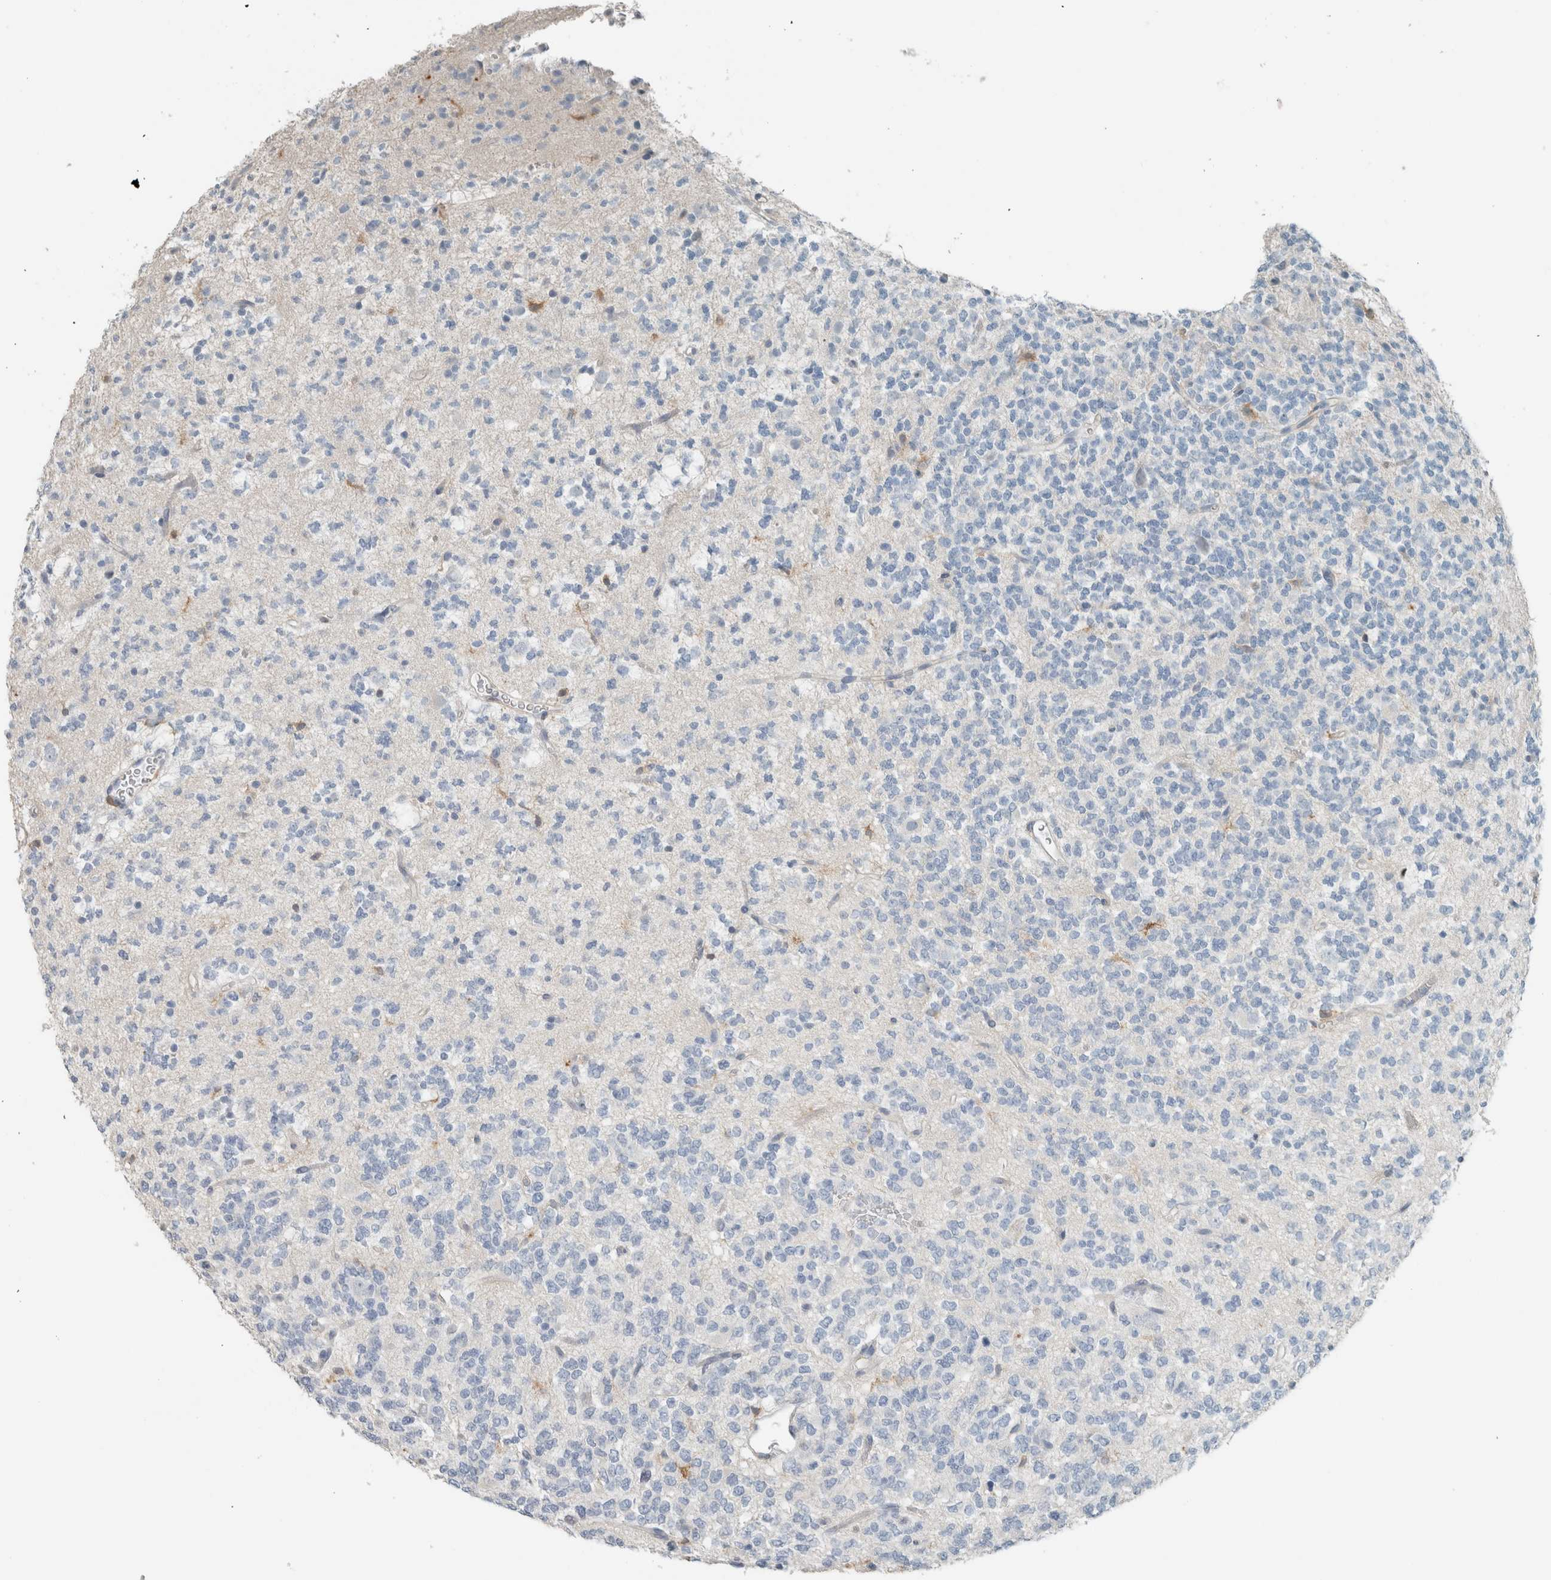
{"staining": {"intensity": "negative", "quantity": "none", "location": "none"}, "tissue": "glioma", "cell_type": "Tumor cells", "image_type": "cancer", "snomed": [{"axis": "morphology", "description": "Glioma, malignant, Low grade"}, {"axis": "topography", "description": "Brain"}], "caption": "An immunohistochemistry photomicrograph of glioma is shown. There is no staining in tumor cells of glioma. (Immunohistochemistry (ihc), brightfield microscopy, high magnification).", "gene": "SCIN", "patient": {"sex": "male", "age": 38}}